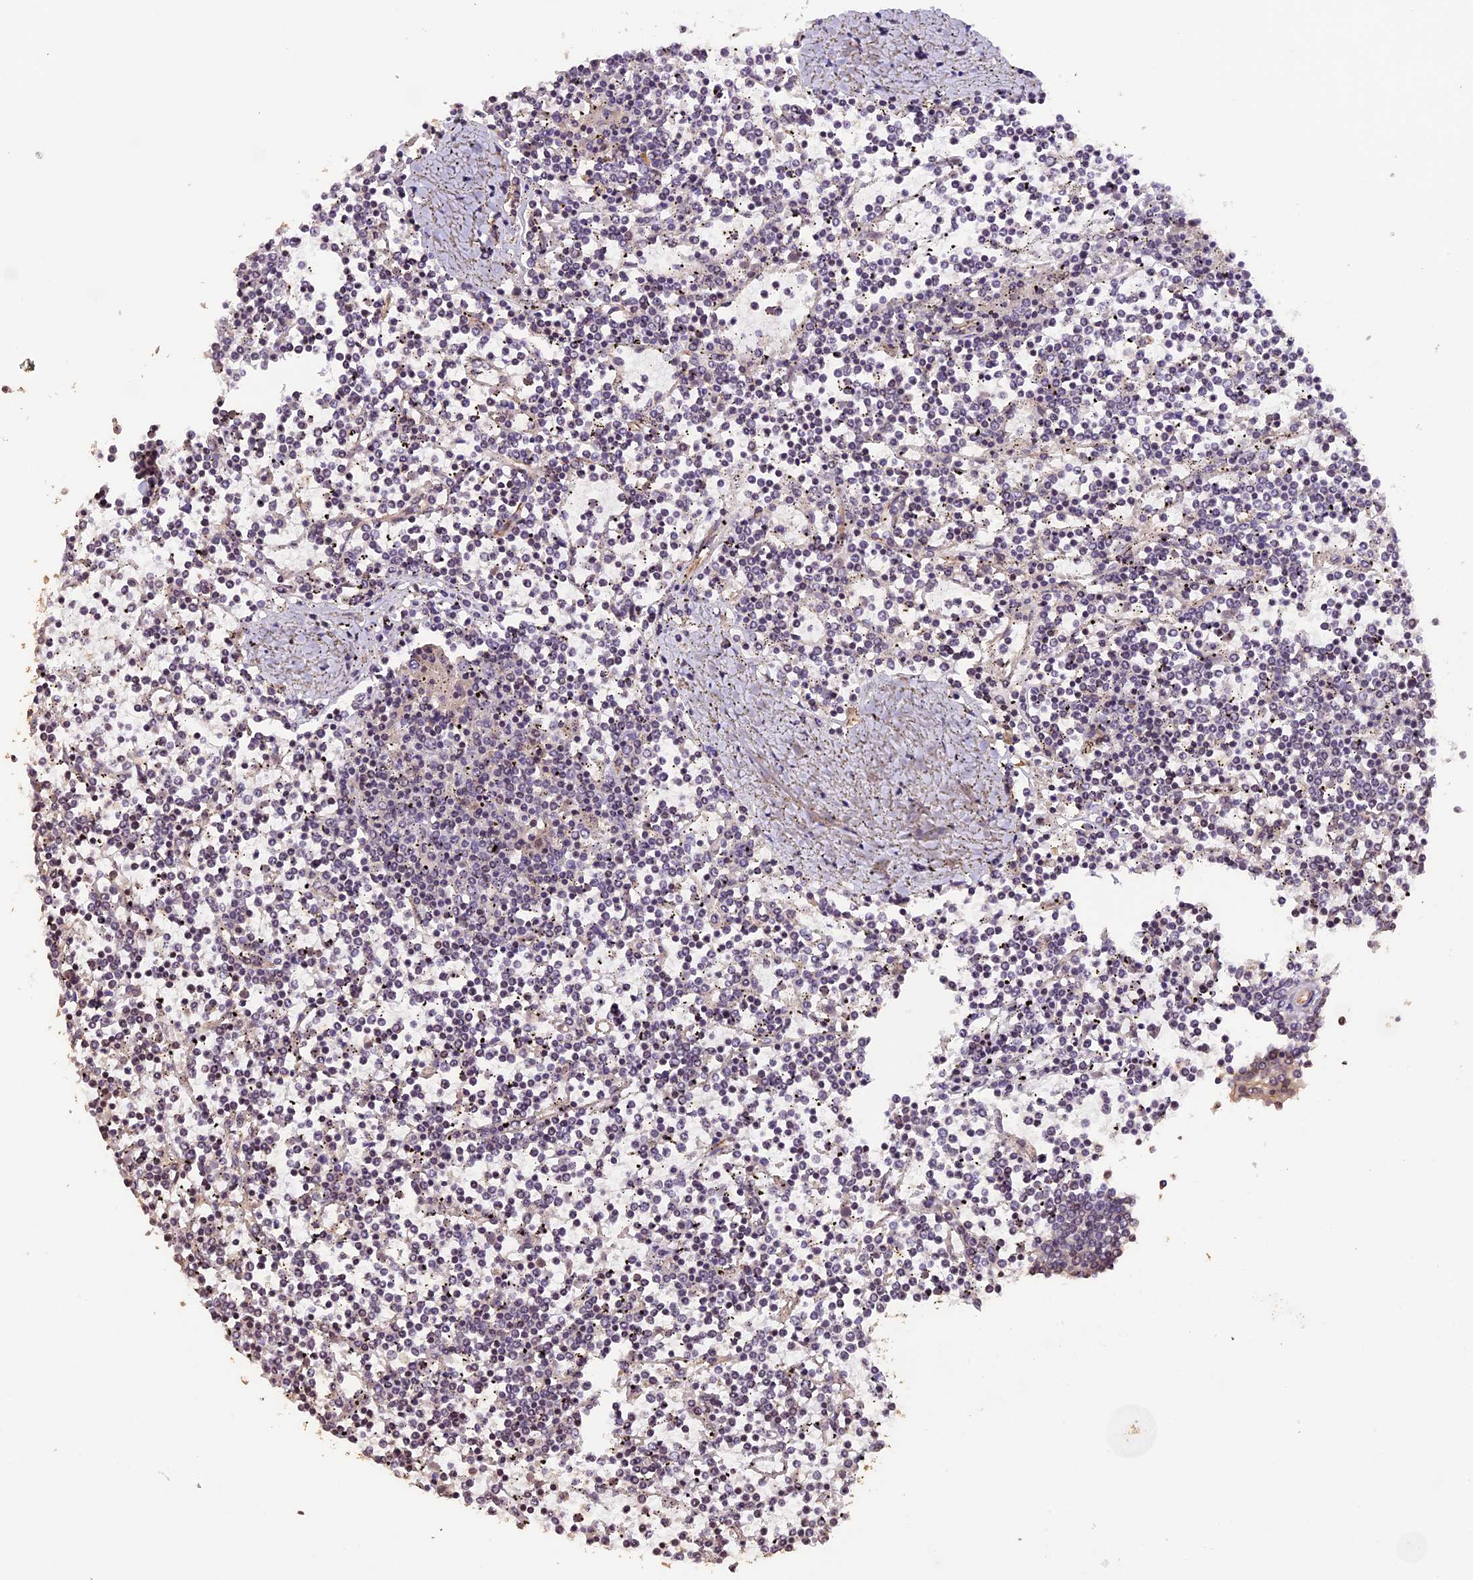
{"staining": {"intensity": "negative", "quantity": "none", "location": "none"}, "tissue": "lymphoma", "cell_type": "Tumor cells", "image_type": "cancer", "snomed": [{"axis": "morphology", "description": "Malignant lymphoma, non-Hodgkin's type, Low grade"}, {"axis": "topography", "description": "Spleen"}], "caption": "An IHC micrograph of low-grade malignant lymphoma, non-Hodgkin's type is shown. There is no staining in tumor cells of low-grade malignant lymphoma, non-Hodgkin's type.", "gene": "GNB5", "patient": {"sex": "female", "age": 19}}